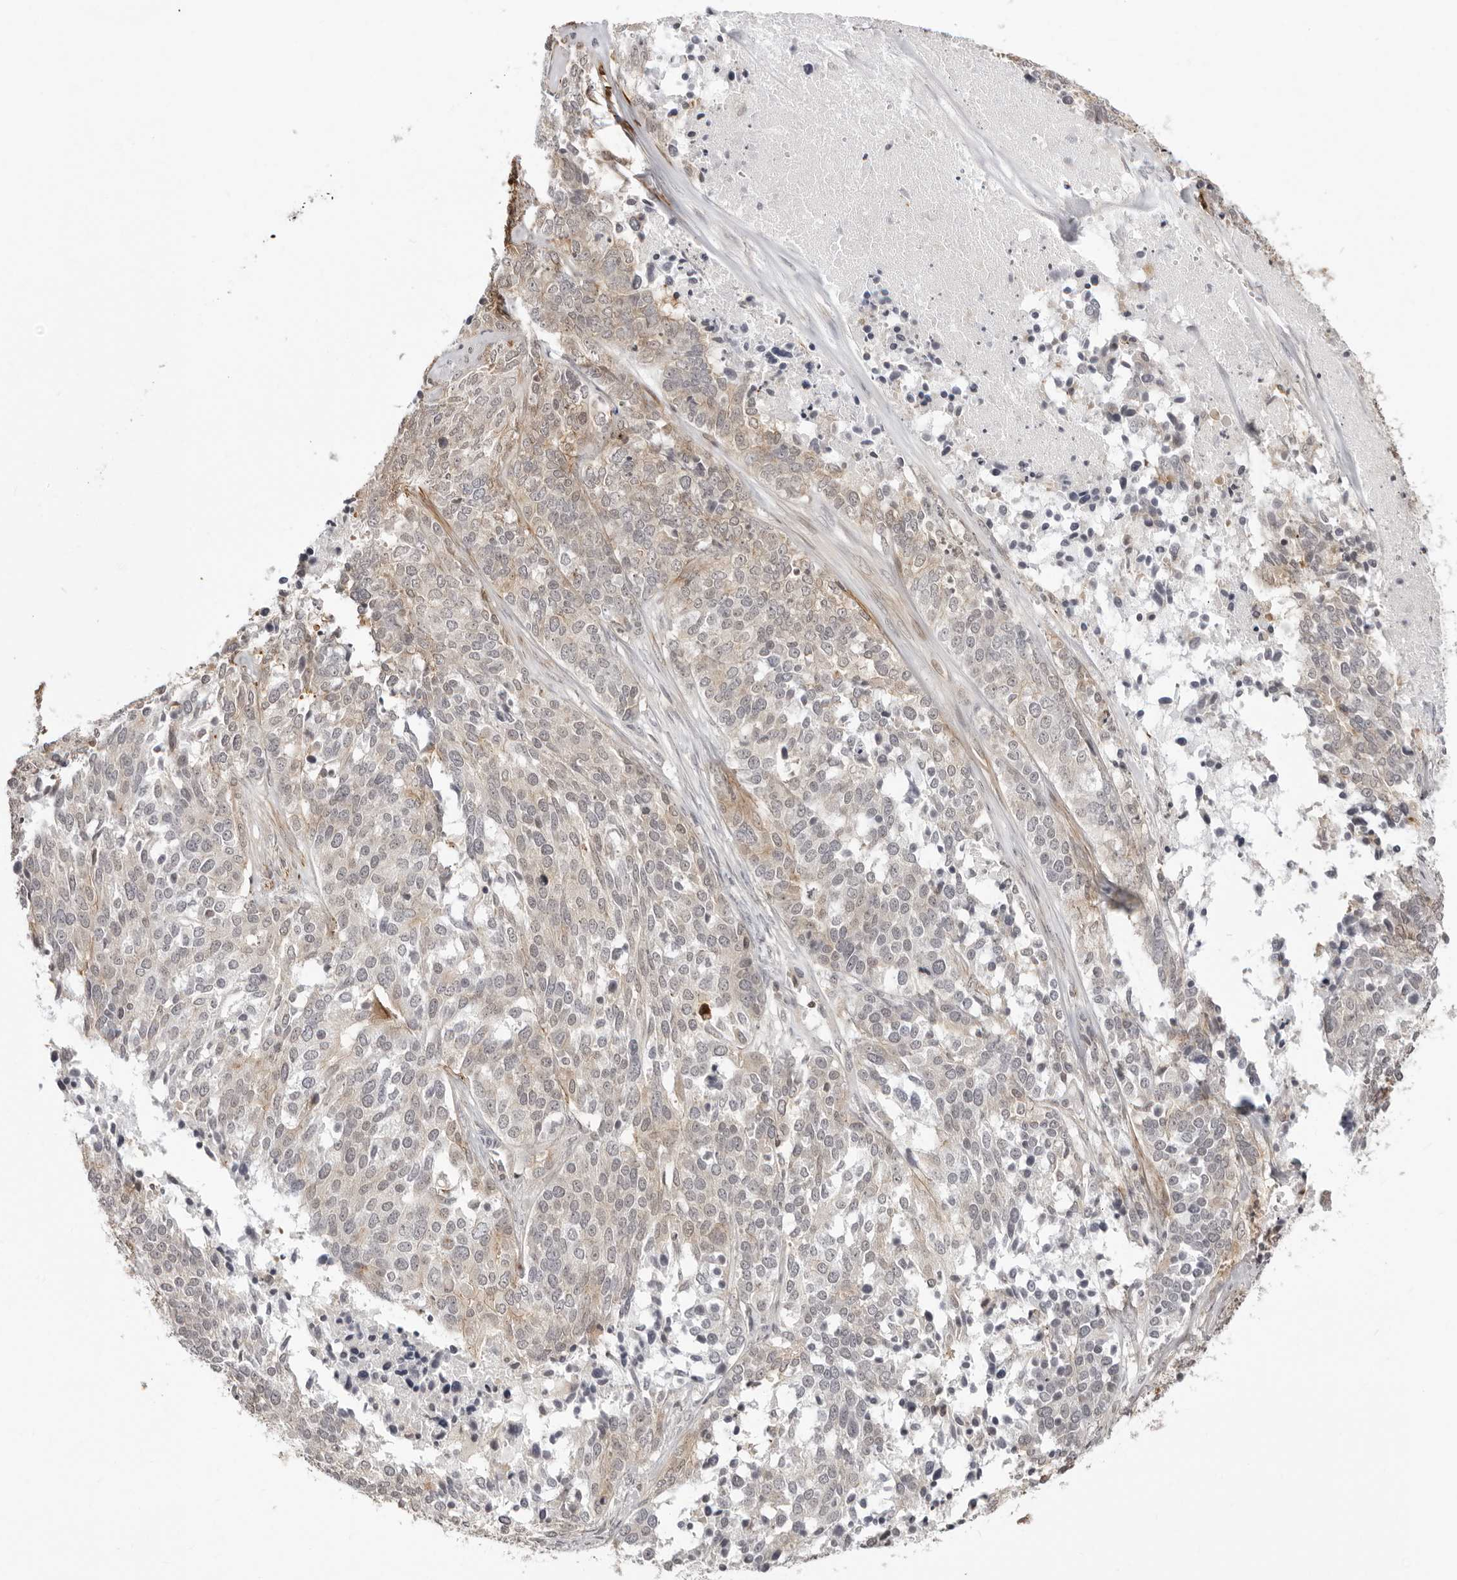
{"staining": {"intensity": "weak", "quantity": "<25%", "location": "cytoplasmic/membranous"}, "tissue": "ovarian cancer", "cell_type": "Tumor cells", "image_type": "cancer", "snomed": [{"axis": "morphology", "description": "Cystadenocarcinoma, serous, NOS"}, {"axis": "topography", "description": "Ovary"}], "caption": "This is an immunohistochemistry histopathology image of human ovarian cancer (serous cystadenocarcinoma). There is no expression in tumor cells.", "gene": "UNK", "patient": {"sex": "female", "age": 44}}